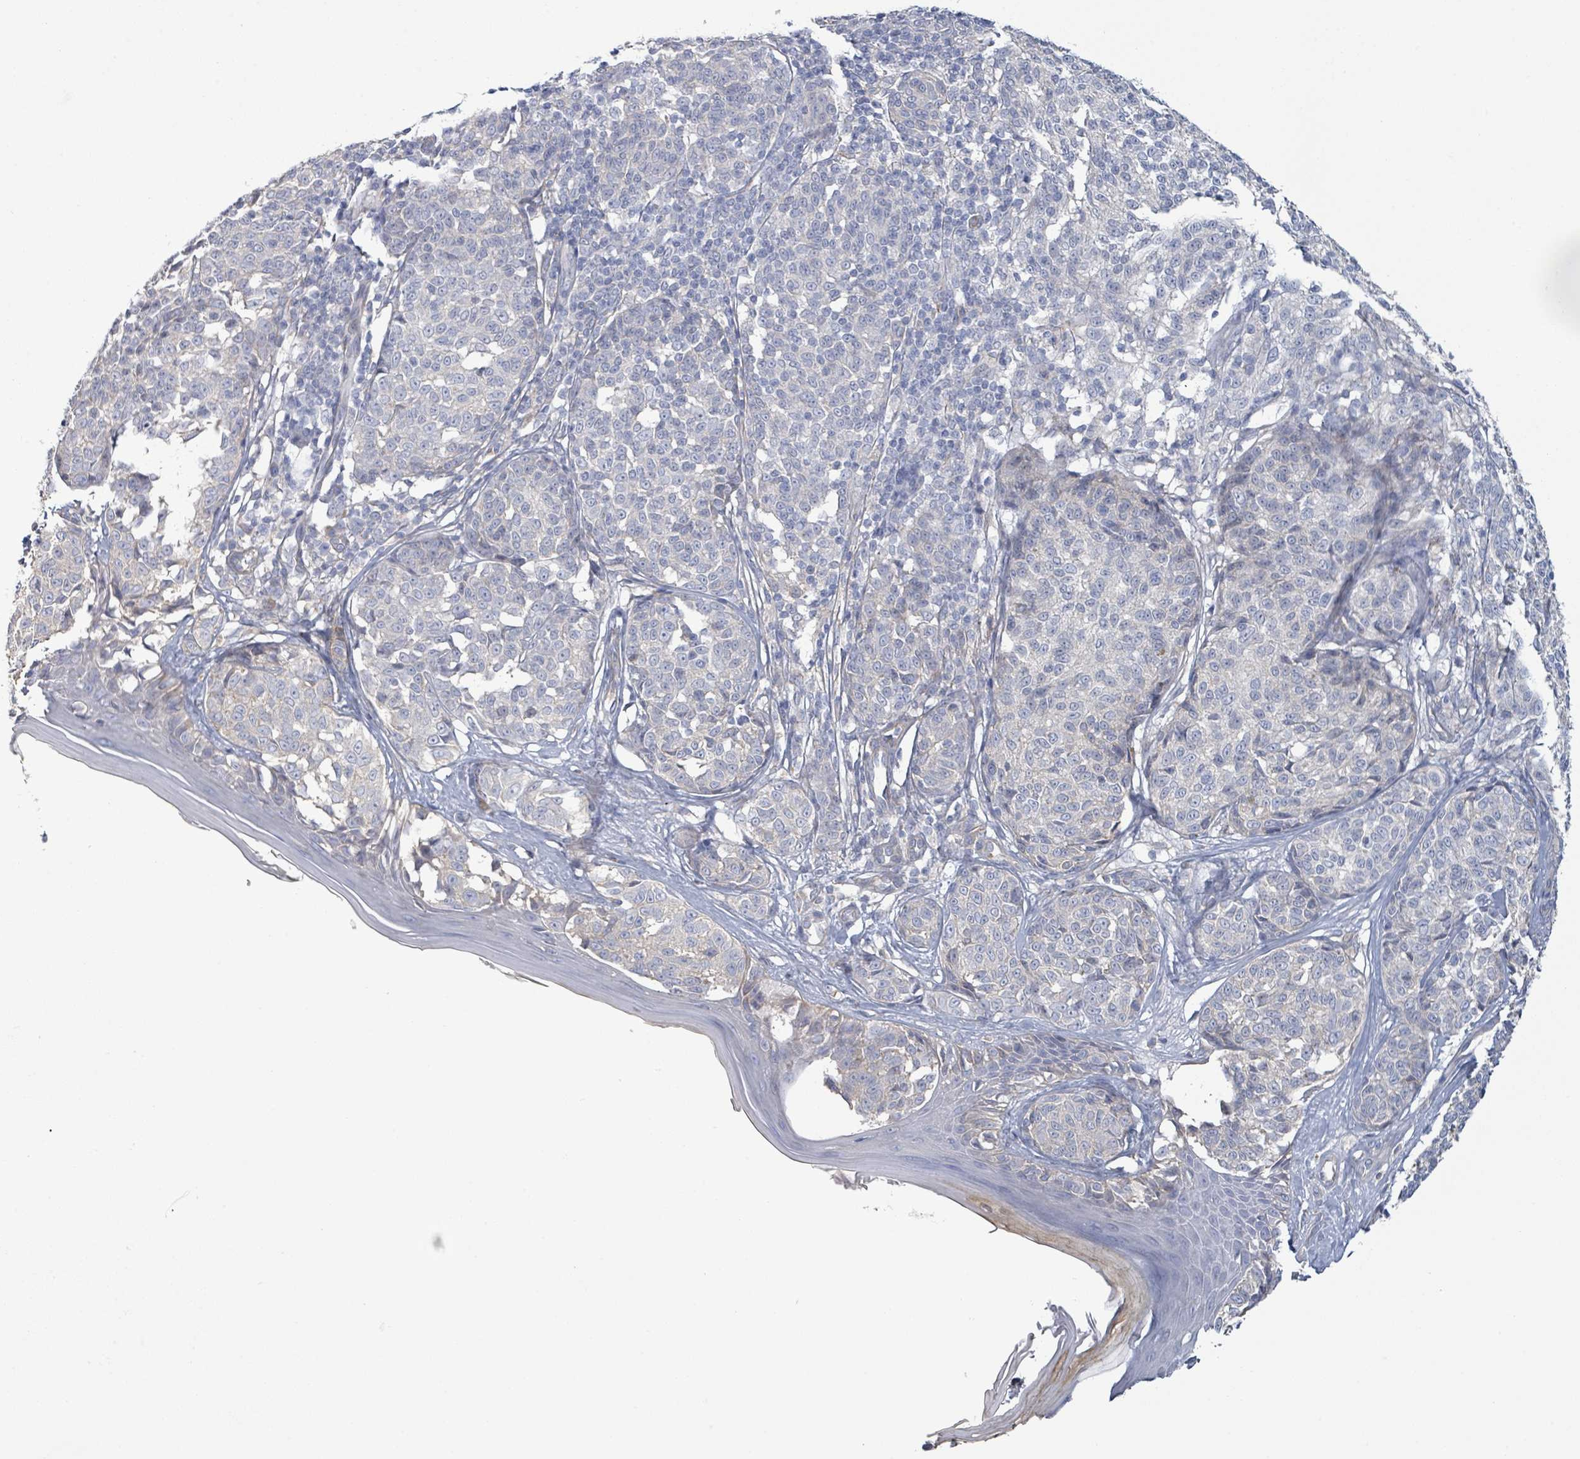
{"staining": {"intensity": "negative", "quantity": "none", "location": "none"}, "tissue": "melanoma", "cell_type": "Tumor cells", "image_type": "cancer", "snomed": [{"axis": "morphology", "description": "Malignant melanoma, NOS"}, {"axis": "topography", "description": "Skin of upper extremity"}], "caption": "An immunohistochemistry (IHC) image of melanoma is shown. There is no staining in tumor cells of melanoma.", "gene": "COL13A1", "patient": {"sex": "male", "age": 40}}